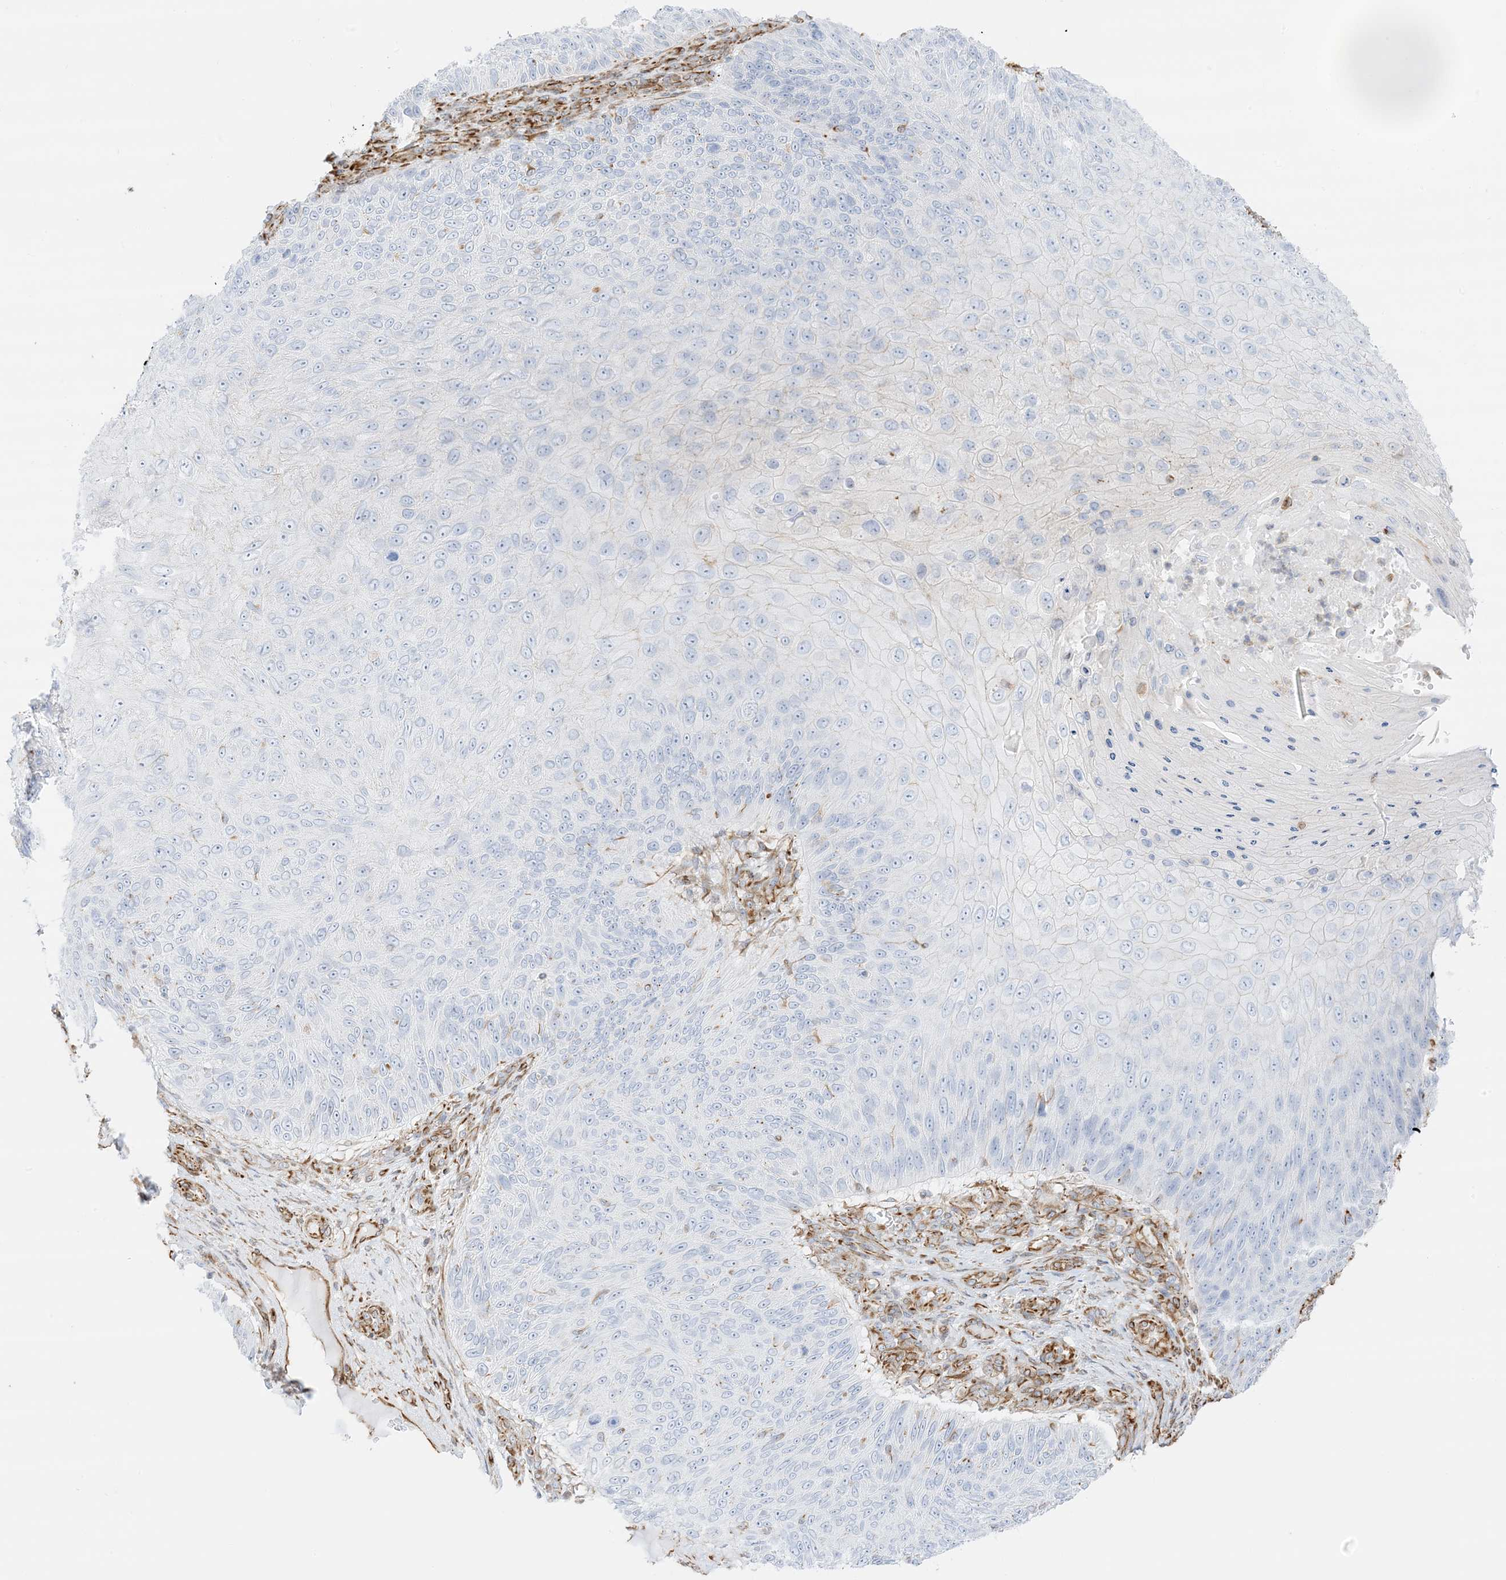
{"staining": {"intensity": "negative", "quantity": "none", "location": "none"}, "tissue": "skin cancer", "cell_type": "Tumor cells", "image_type": "cancer", "snomed": [{"axis": "morphology", "description": "Squamous cell carcinoma, NOS"}, {"axis": "topography", "description": "Skin"}], "caption": "Tumor cells are negative for protein expression in human skin cancer.", "gene": "PID1", "patient": {"sex": "female", "age": 88}}